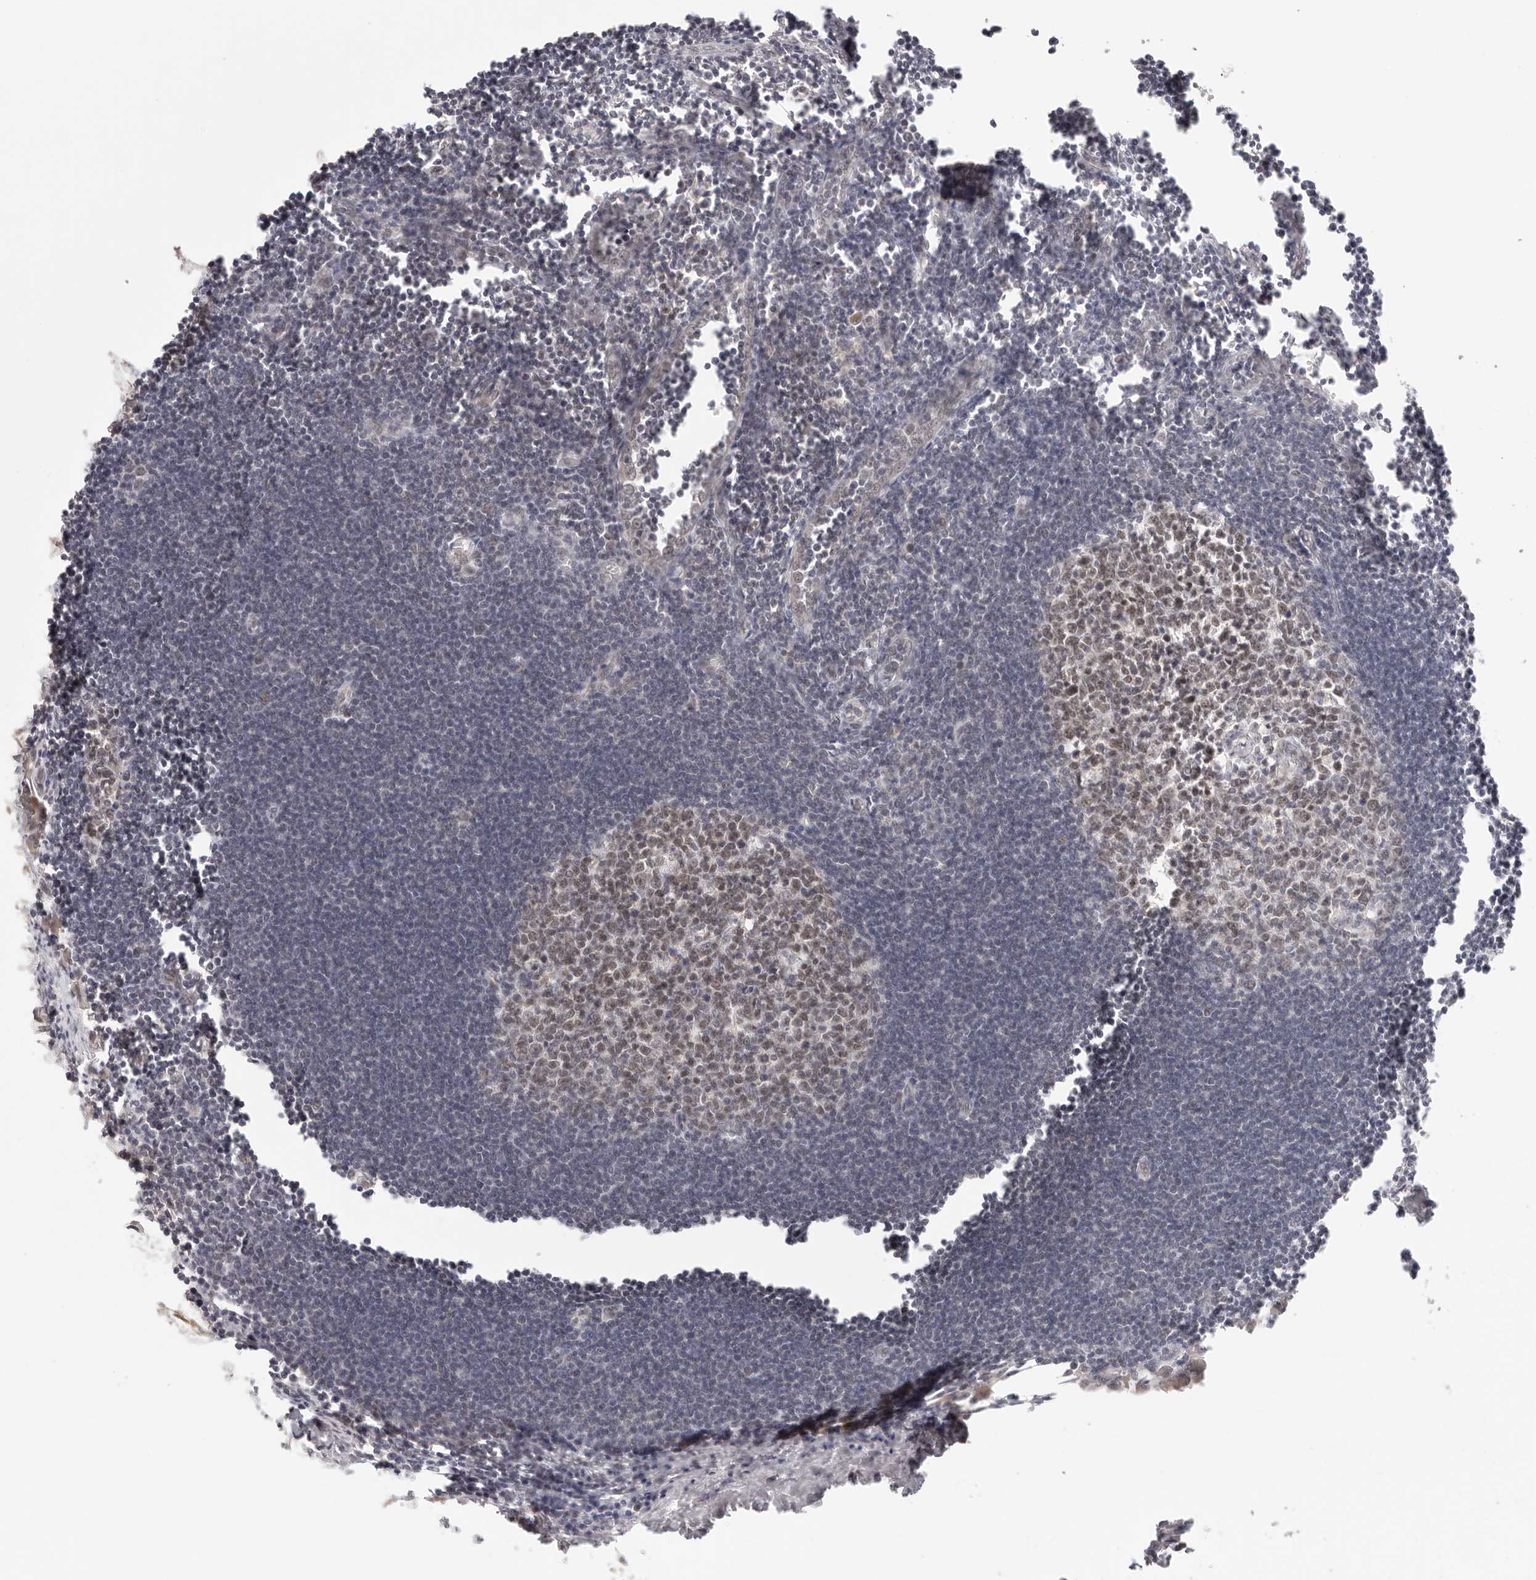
{"staining": {"intensity": "moderate", "quantity": "25%-75%", "location": "nuclear"}, "tissue": "lymph node", "cell_type": "Germinal center cells", "image_type": "normal", "snomed": [{"axis": "morphology", "description": "Normal tissue, NOS"}, {"axis": "morphology", "description": "Malignant melanoma, Metastatic site"}, {"axis": "topography", "description": "Lymph node"}], "caption": "High-magnification brightfield microscopy of unremarkable lymph node stained with DAB (brown) and counterstained with hematoxylin (blue). germinal center cells exhibit moderate nuclear positivity is present in about25%-75% of cells.", "gene": "RFC3", "patient": {"sex": "male", "age": 41}}